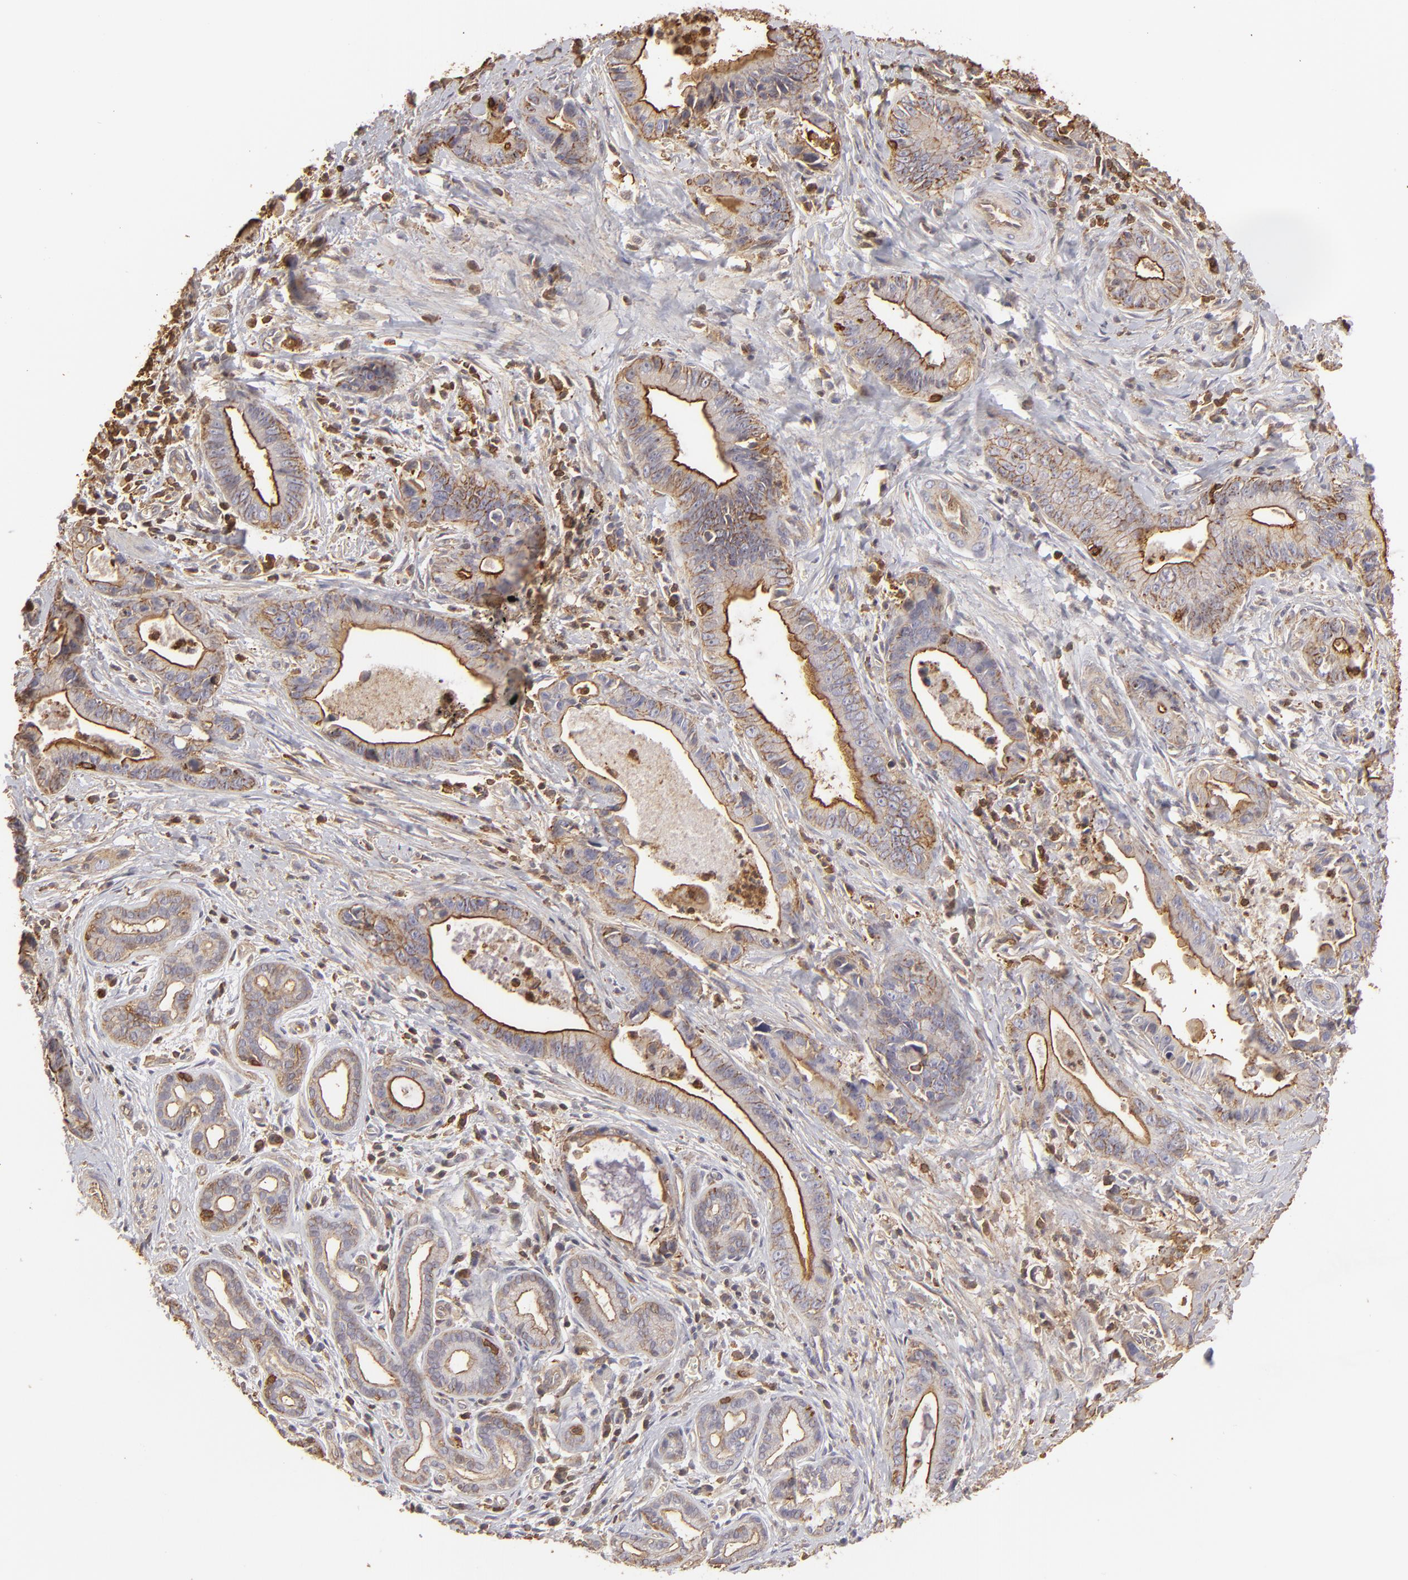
{"staining": {"intensity": "moderate", "quantity": ">75%", "location": "cytoplasmic/membranous"}, "tissue": "liver cancer", "cell_type": "Tumor cells", "image_type": "cancer", "snomed": [{"axis": "morphology", "description": "Cholangiocarcinoma"}, {"axis": "topography", "description": "Liver"}], "caption": "High-power microscopy captured an immunohistochemistry (IHC) histopathology image of liver cholangiocarcinoma, revealing moderate cytoplasmic/membranous positivity in approximately >75% of tumor cells. The protein of interest is stained brown, and the nuclei are stained in blue (DAB IHC with brightfield microscopy, high magnification).", "gene": "ACTB", "patient": {"sex": "female", "age": 55}}